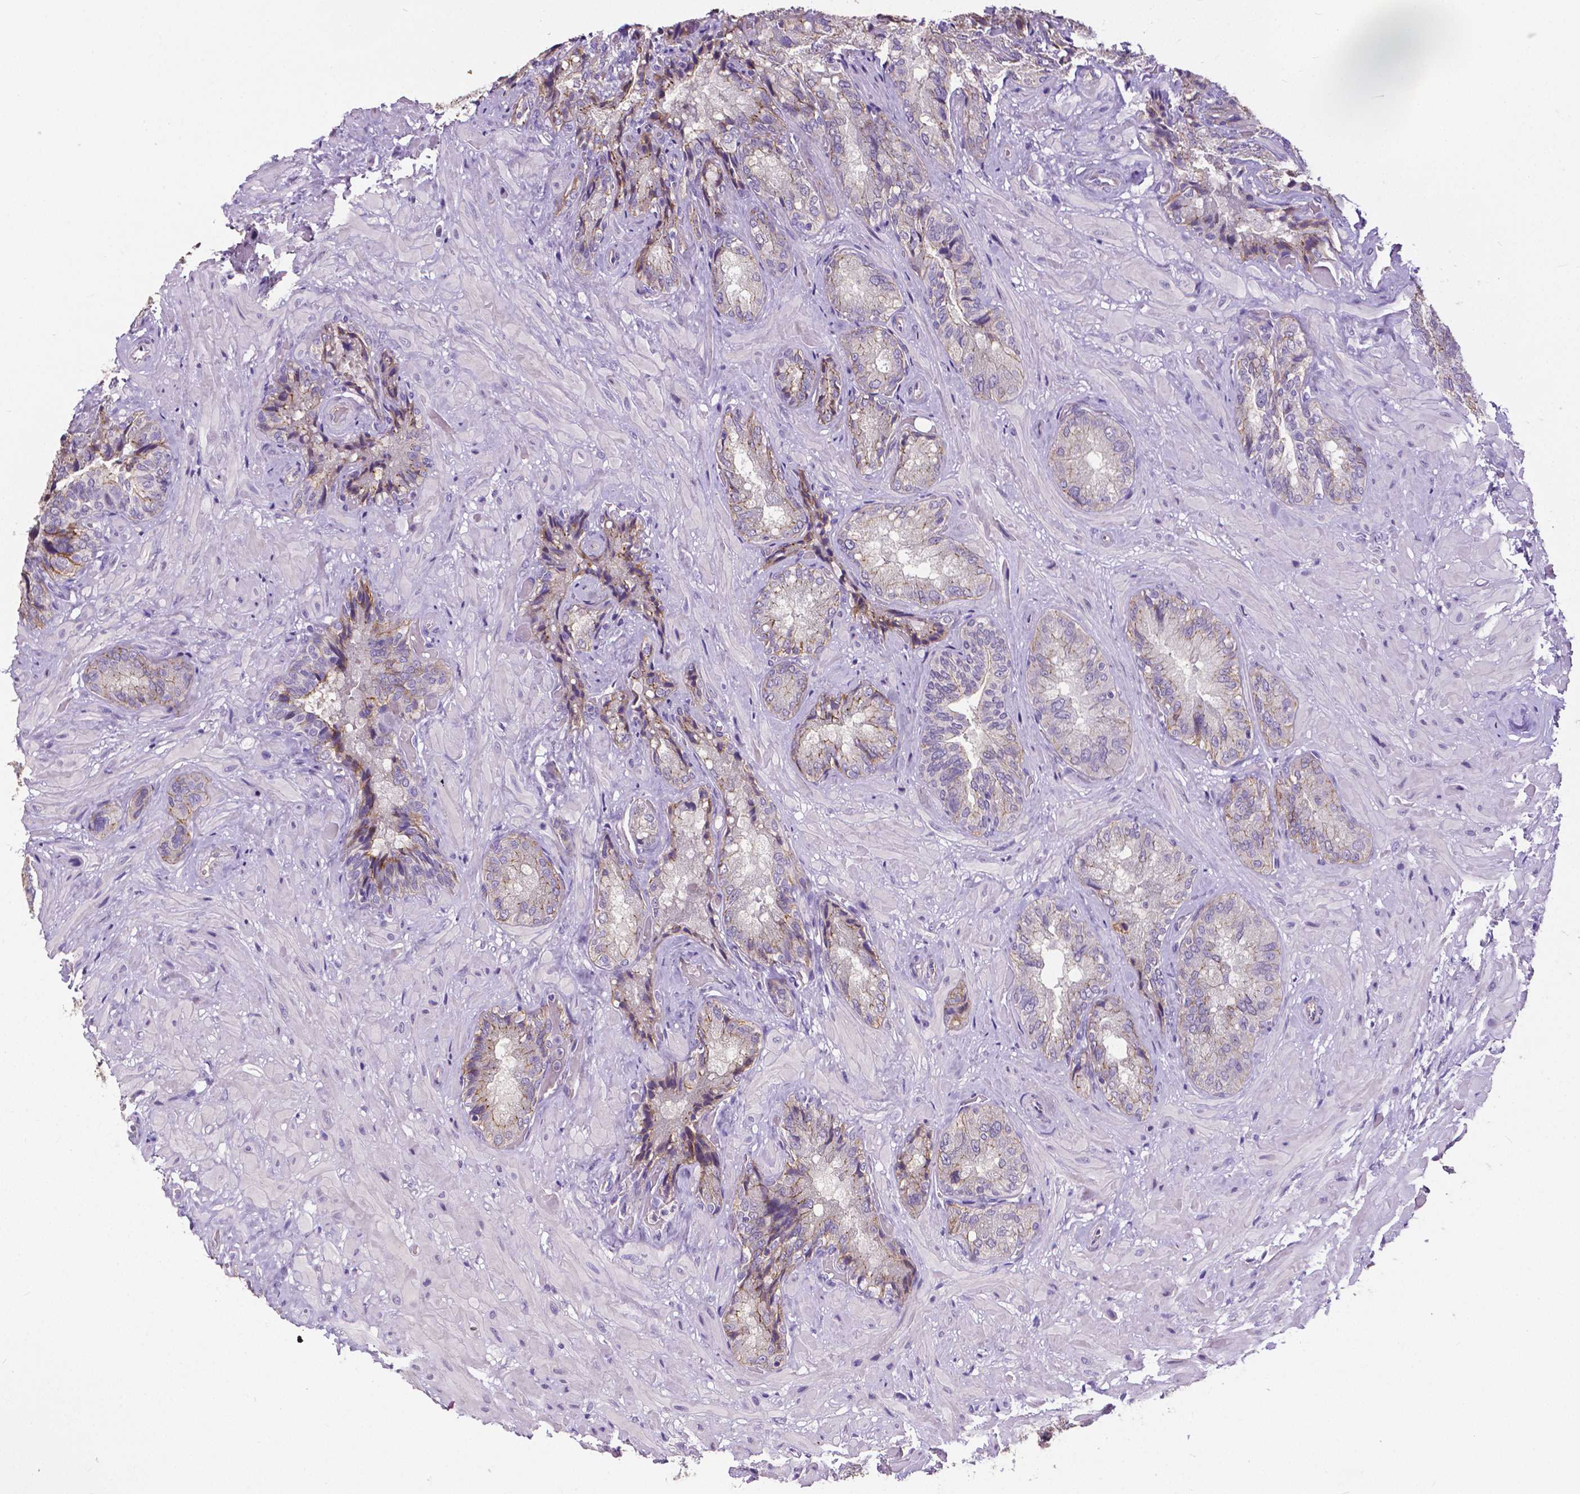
{"staining": {"intensity": "weak", "quantity": "25%-75%", "location": "cytoplasmic/membranous"}, "tissue": "seminal vesicle", "cell_type": "Glandular cells", "image_type": "normal", "snomed": [{"axis": "morphology", "description": "Normal tissue, NOS"}, {"axis": "topography", "description": "Seminal veicle"}], "caption": "A micrograph of seminal vesicle stained for a protein reveals weak cytoplasmic/membranous brown staining in glandular cells. (brown staining indicates protein expression, while blue staining denotes nuclei).", "gene": "OCLN", "patient": {"sex": "male", "age": 57}}